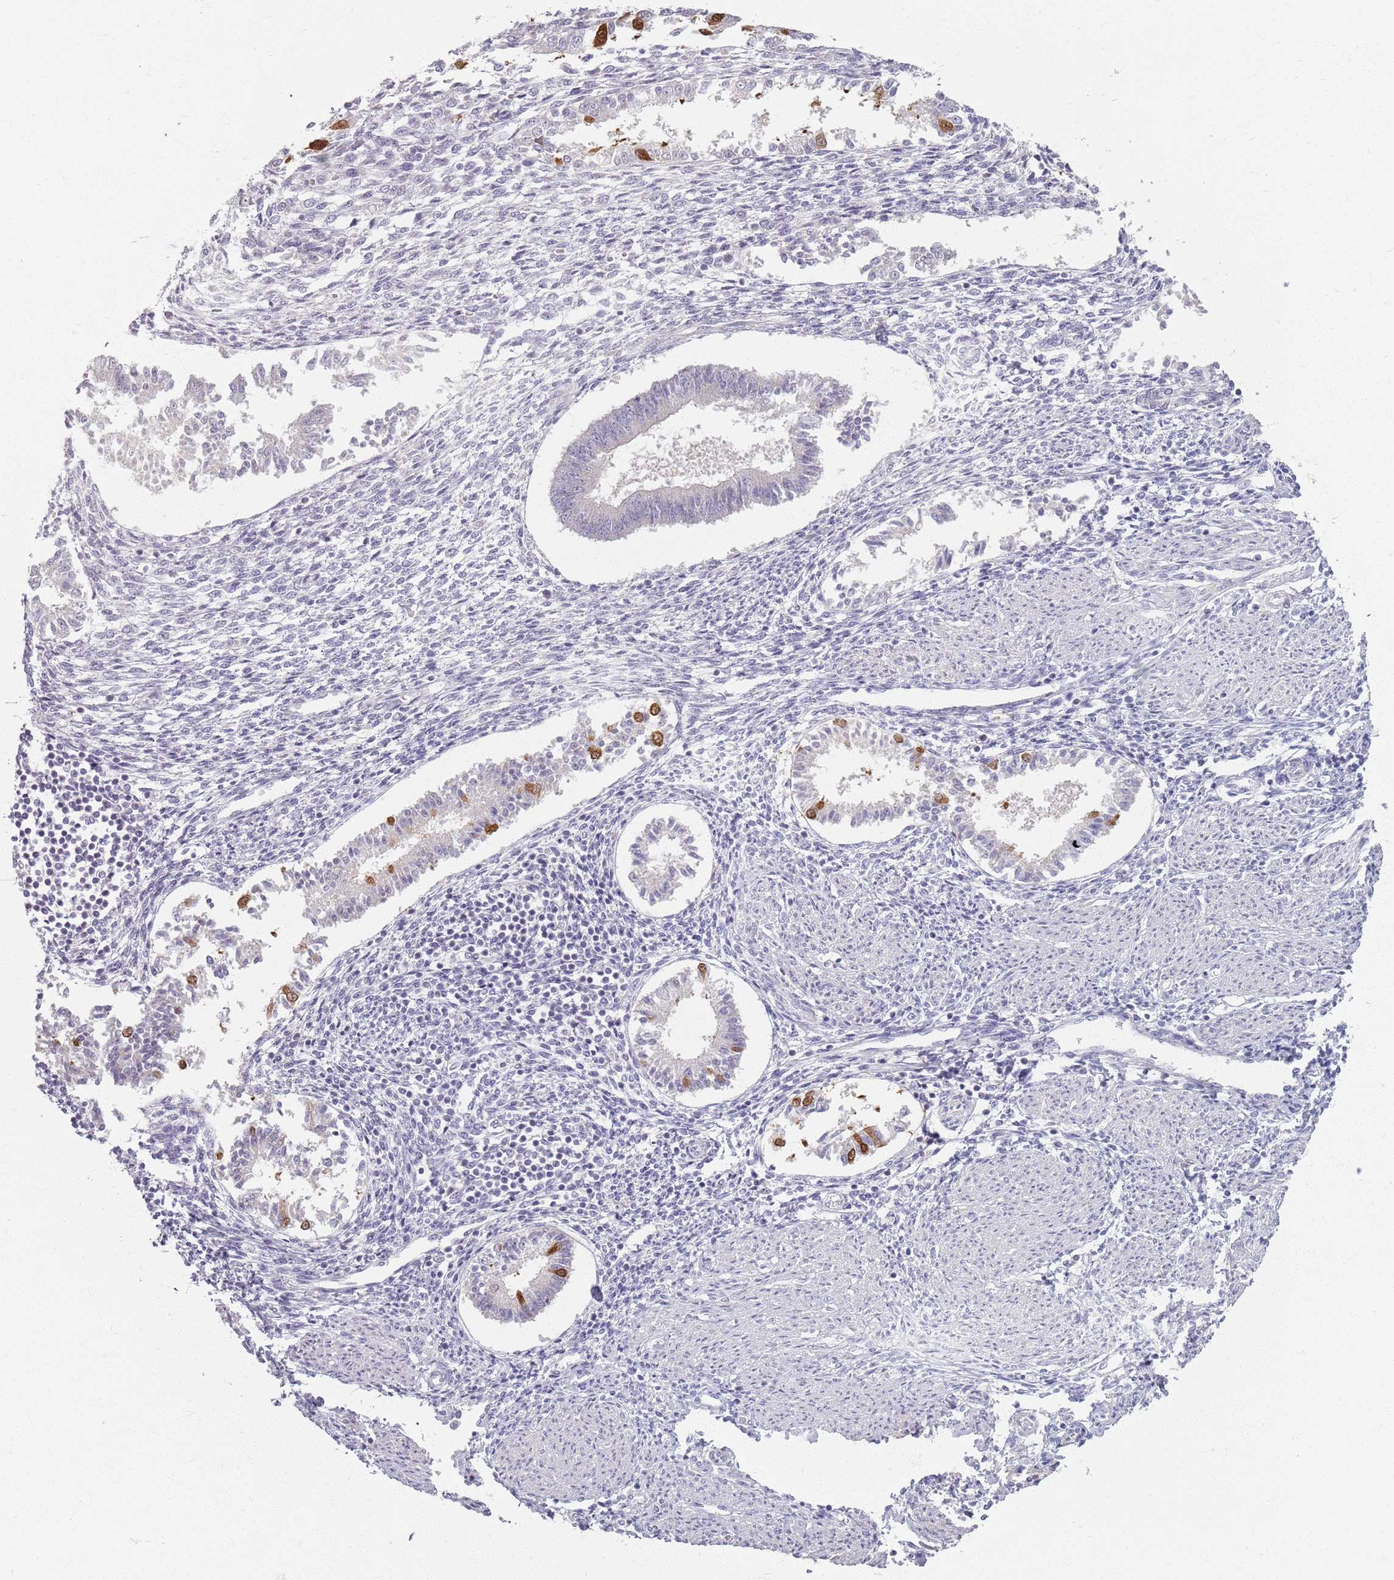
{"staining": {"intensity": "negative", "quantity": "none", "location": "none"}, "tissue": "endometrium", "cell_type": "Cells in endometrial stroma", "image_type": "normal", "snomed": [{"axis": "morphology", "description": "Normal tissue, NOS"}, {"axis": "topography", "description": "Uterus"}, {"axis": "topography", "description": "Endometrium"}], "caption": "DAB immunohistochemical staining of benign endometrium demonstrates no significant positivity in cells in endometrial stroma. (Stains: DAB immunohistochemistry (IHC) with hematoxylin counter stain, Microscopy: brightfield microscopy at high magnification).", "gene": "CRIPT", "patient": {"sex": "female", "age": 48}}